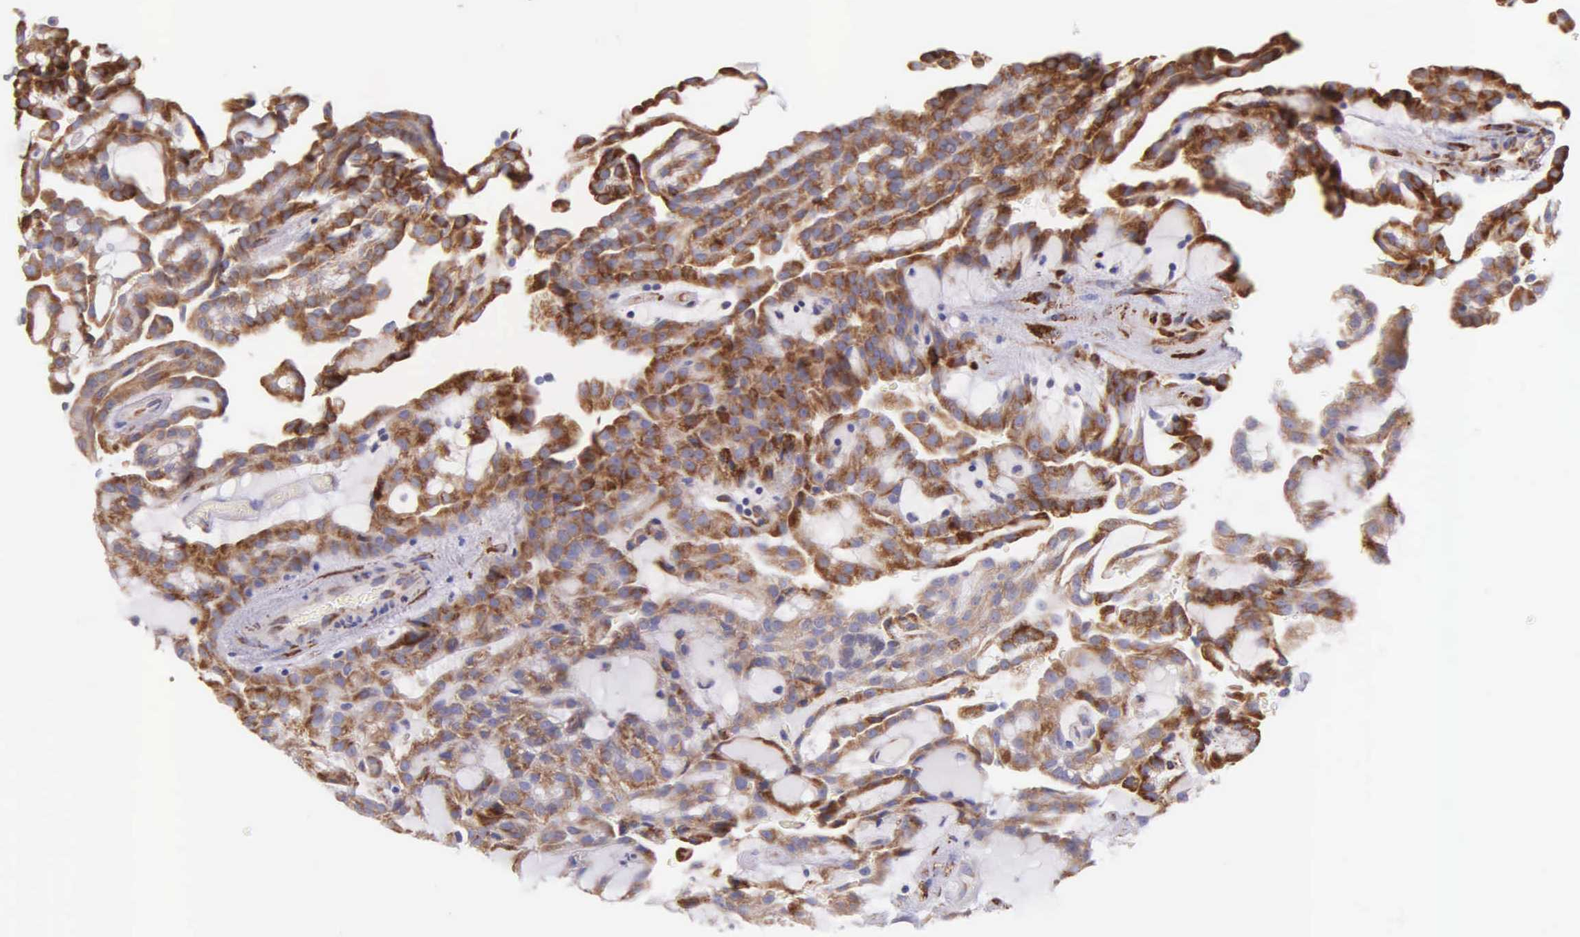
{"staining": {"intensity": "moderate", "quantity": ">75%", "location": "cytoplasmic/membranous"}, "tissue": "renal cancer", "cell_type": "Tumor cells", "image_type": "cancer", "snomed": [{"axis": "morphology", "description": "Adenocarcinoma, NOS"}, {"axis": "topography", "description": "Kidney"}], "caption": "Moderate cytoplasmic/membranous expression for a protein is identified in about >75% of tumor cells of renal adenocarcinoma using IHC.", "gene": "CKAP4", "patient": {"sex": "male", "age": 63}}